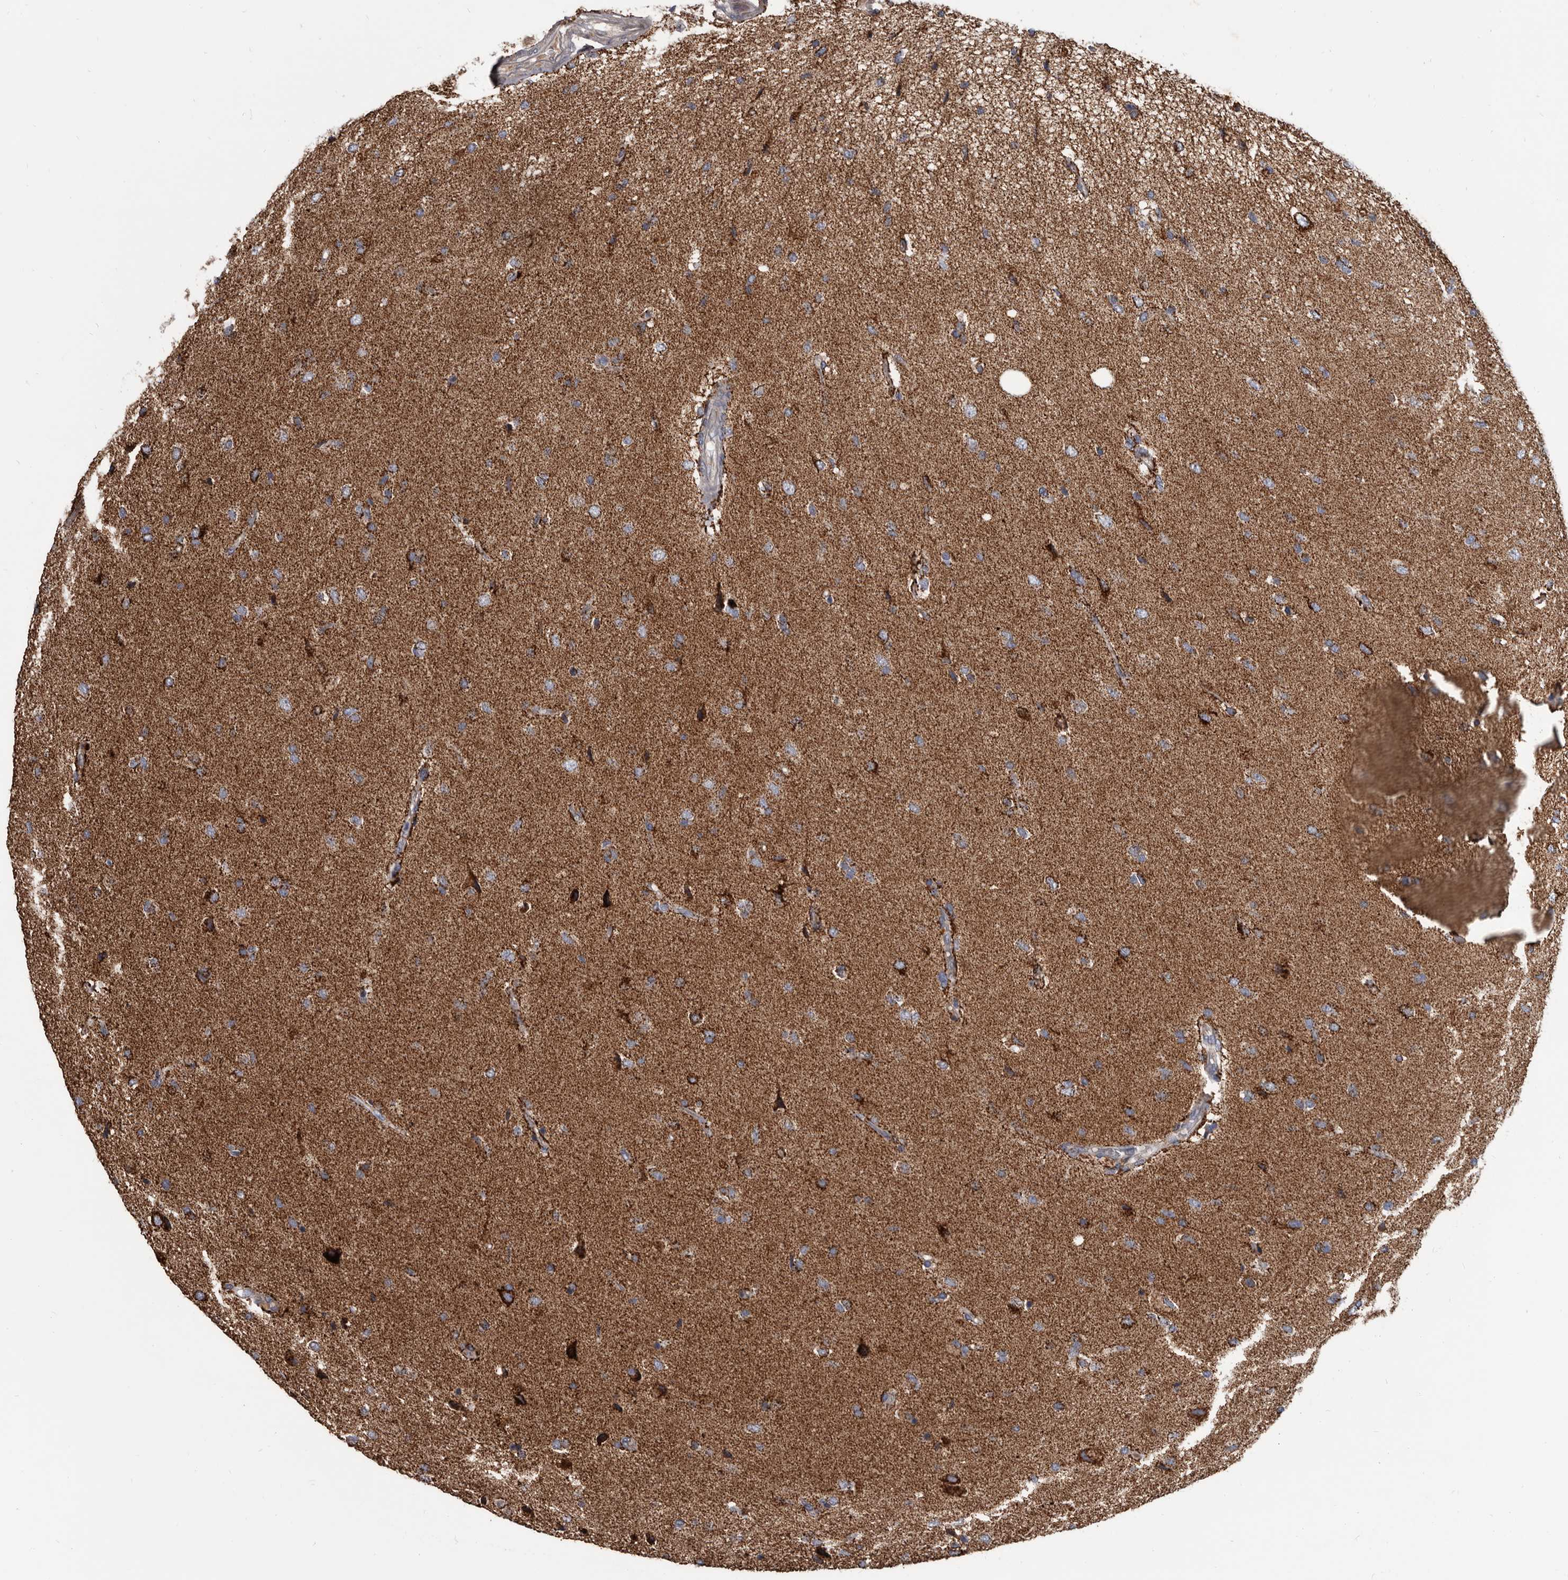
{"staining": {"intensity": "moderate", "quantity": ">75%", "location": "cytoplasmic/membranous"}, "tissue": "glioma", "cell_type": "Tumor cells", "image_type": "cancer", "snomed": [{"axis": "morphology", "description": "Glioma, malignant, High grade"}, {"axis": "topography", "description": "Brain"}], "caption": "Immunohistochemistry (IHC) photomicrograph of human malignant glioma (high-grade) stained for a protein (brown), which exhibits medium levels of moderate cytoplasmic/membranous staining in approximately >75% of tumor cells.", "gene": "ALDH5A1", "patient": {"sex": "male", "age": 72}}